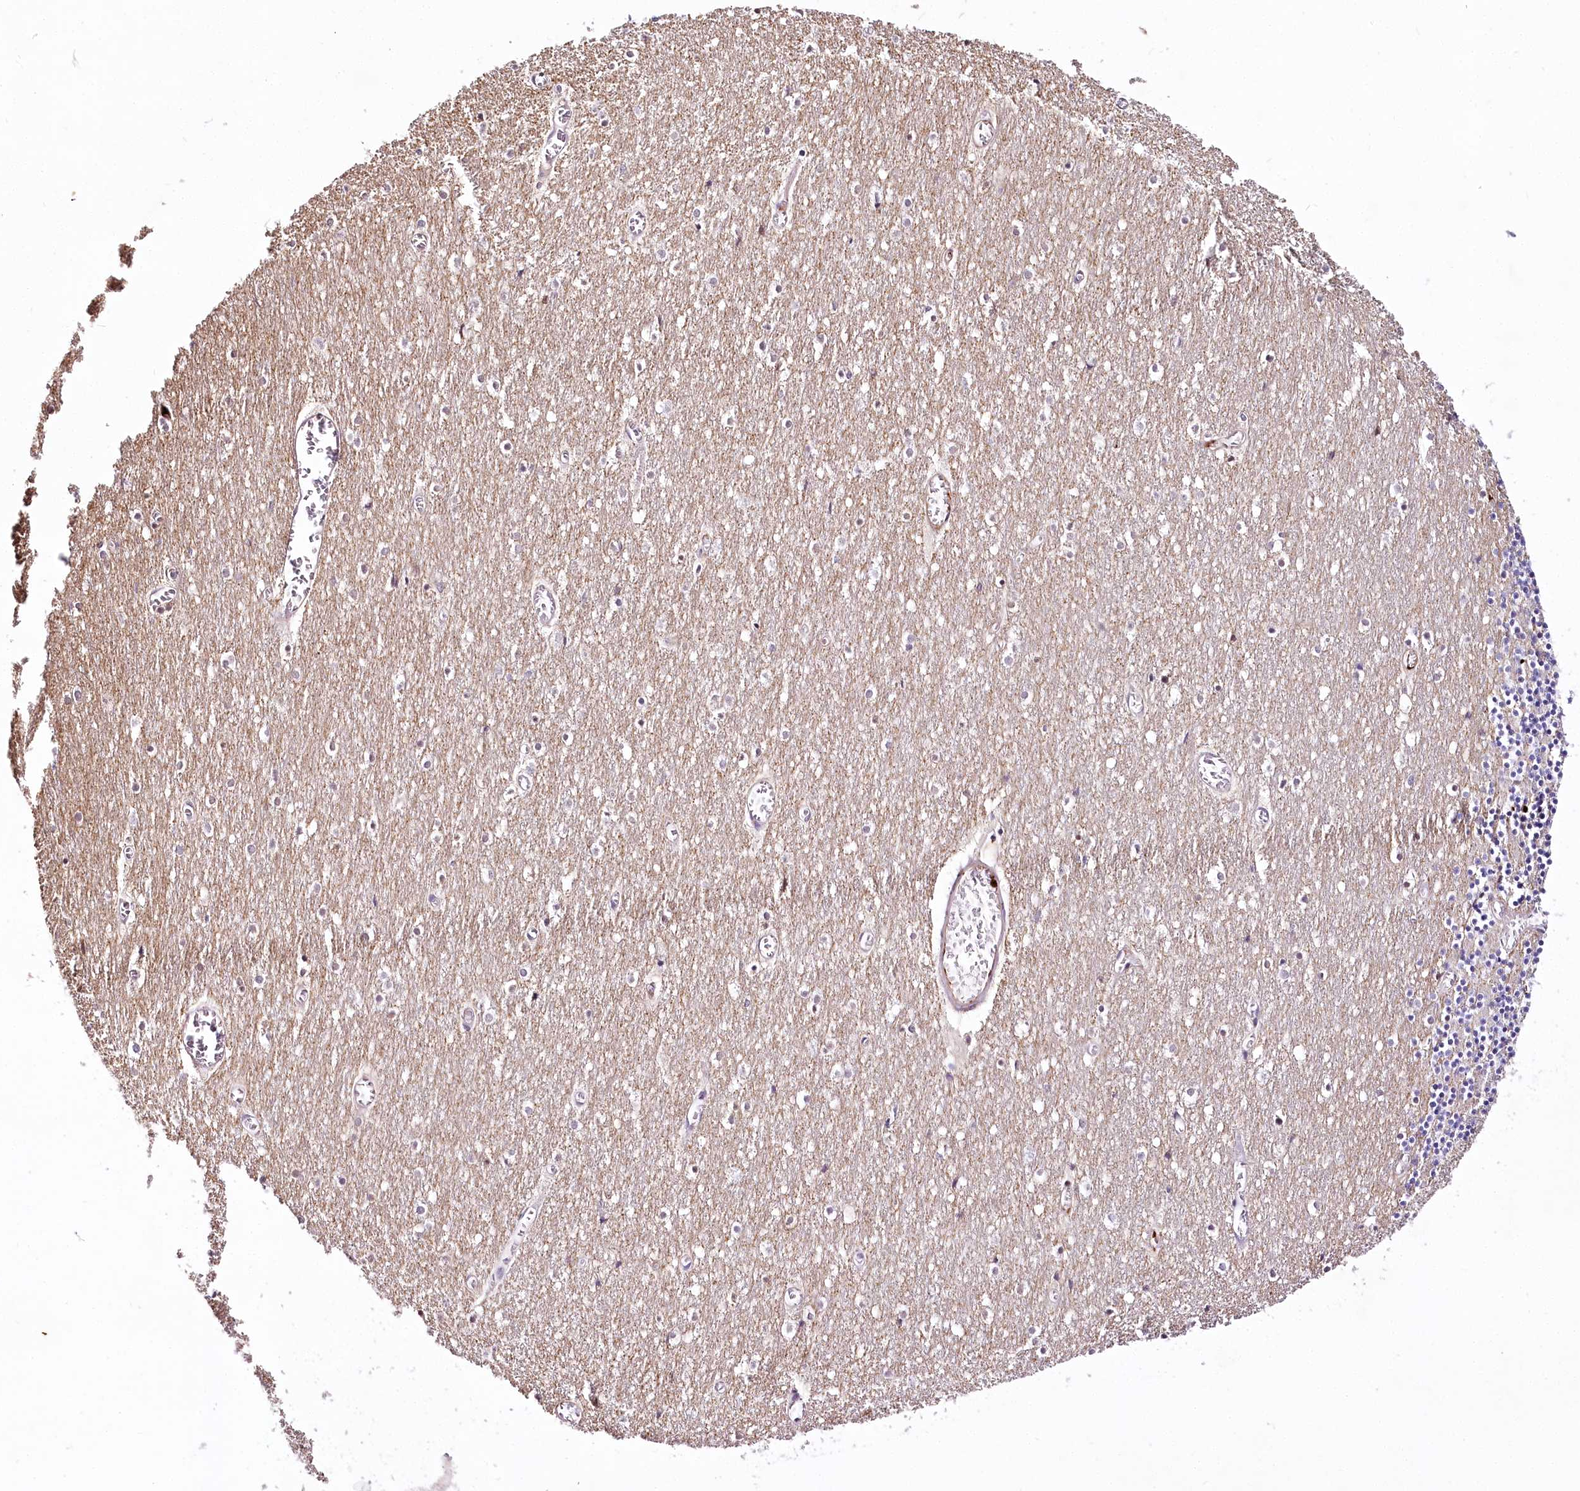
{"staining": {"intensity": "negative", "quantity": "none", "location": "none"}, "tissue": "cerebellum", "cell_type": "Cells in granular layer", "image_type": "normal", "snomed": [{"axis": "morphology", "description": "Normal tissue, NOS"}, {"axis": "topography", "description": "Cerebellum"}], "caption": "High magnification brightfield microscopy of unremarkable cerebellum stained with DAB (brown) and counterstained with hematoxylin (blue): cells in granular layer show no significant expression. Brightfield microscopy of immunohistochemistry (IHC) stained with DAB (brown) and hematoxylin (blue), captured at high magnification.", "gene": "VWA5A", "patient": {"sex": "female", "age": 28}}